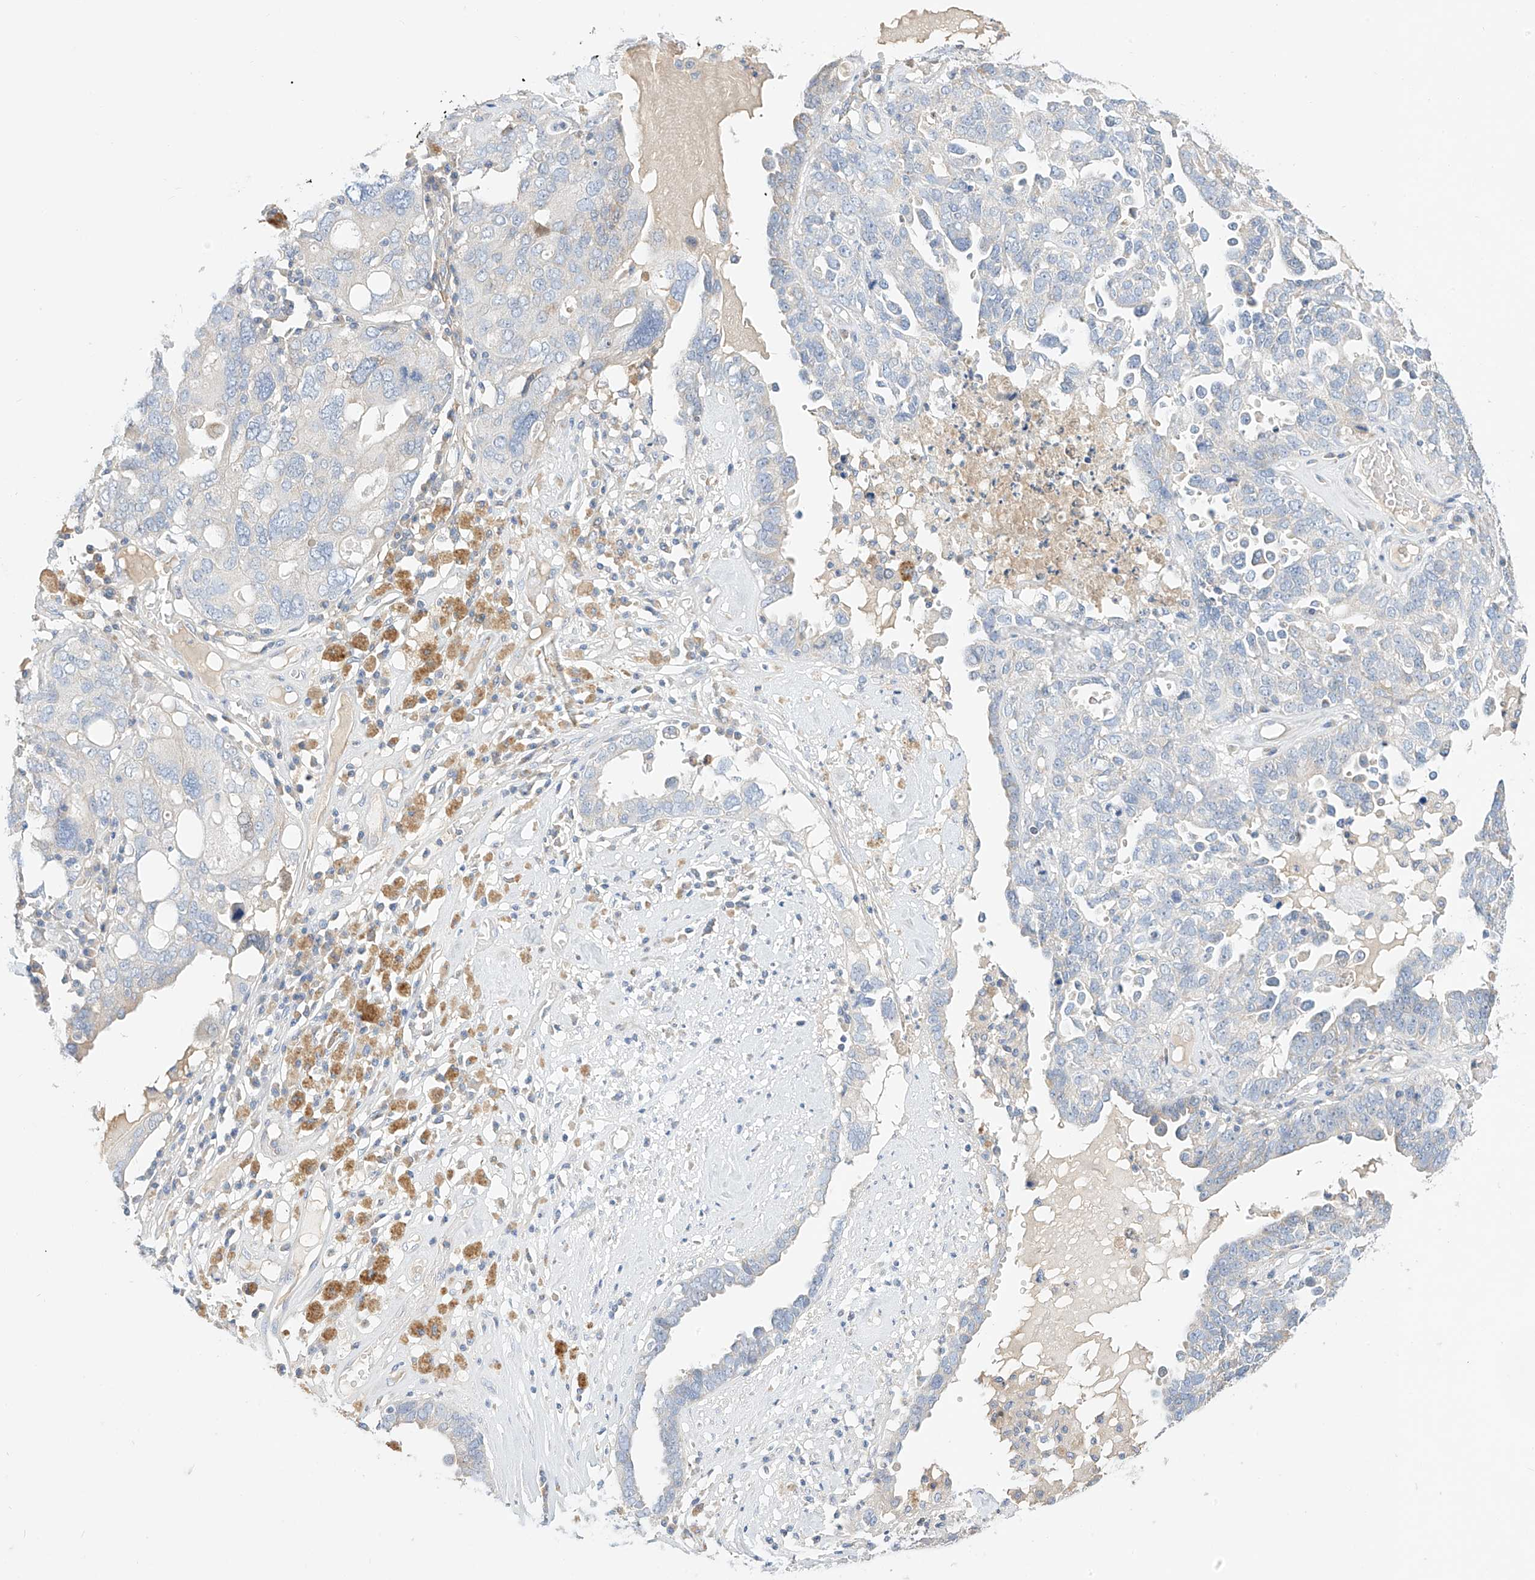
{"staining": {"intensity": "negative", "quantity": "none", "location": "none"}, "tissue": "ovarian cancer", "cell_type": "Tumor cells", "image_type": "cancer", "snomed": [{"axis": "morphology", "description": "Carcinoma, endometroid"}, {"axis": "topography", "description": "Ovary"}], "caption": "Ovarian cancer stained for a protein using immunohistochemistry (IHC) reveals no positivity tumor cells.", "gene": "RASA2", "patient": {"sex": "female", "age": 62}}